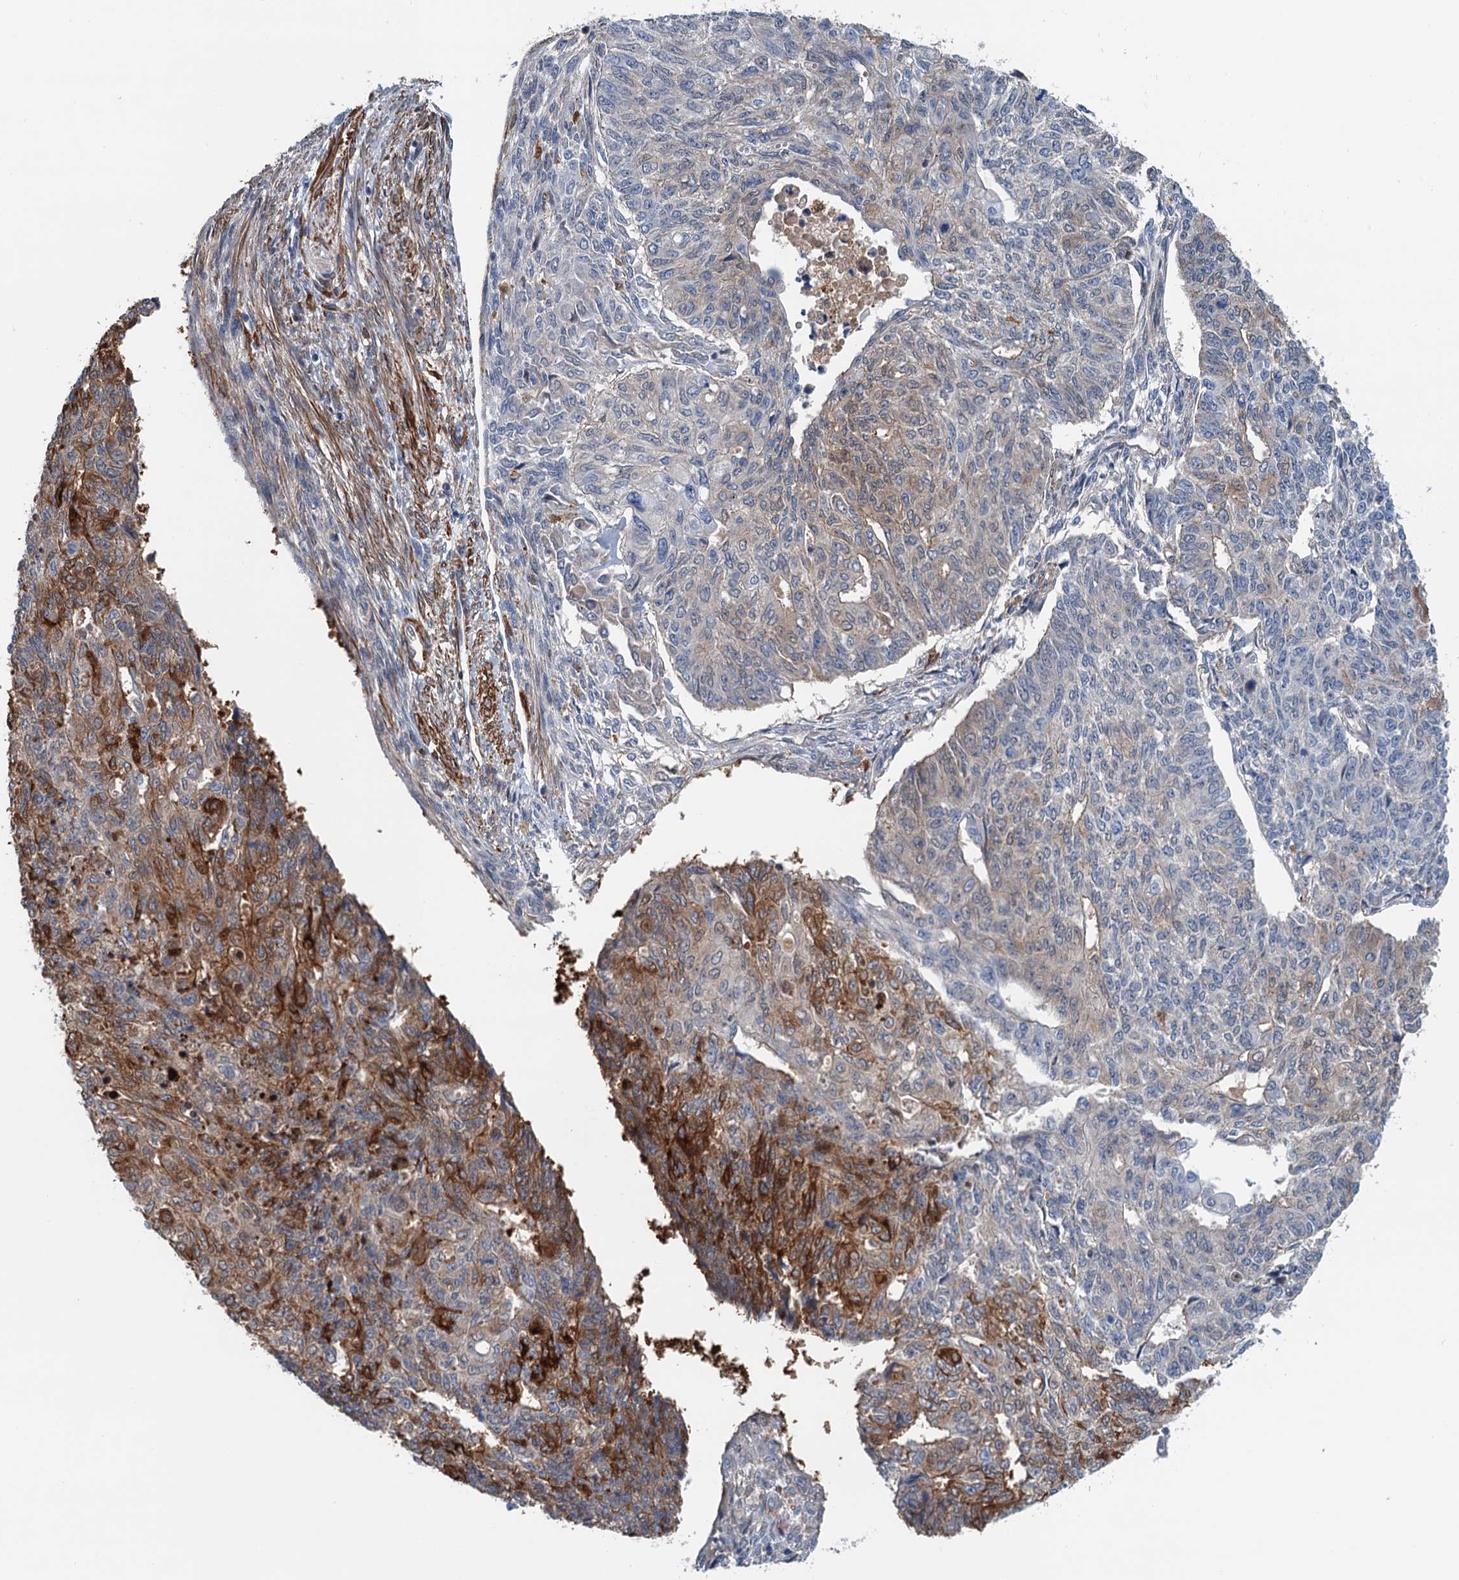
{"staining": {"intensity": "strong", "quantity": "<25%", "location": "cytoplasmic/membranous"}, "tissue": "endometrial cancer", "cell_type": "Tumor cells", "image_type": "cancer", "snomed": [{"axis": "morphology", "description": "Adenocarcinoma, NOS"}, {"axis": "topography", "description": "Endometrium"}], "caption": "Immunohistochemistry (IHC) image of endometrial cancer stained for a protein (brown), which displays medium levels of strong cytoplasmic/membranous positivity in approximately <25% of tumor cells.", "gene": "CSTPP1", "patient": {"sex": "female", "age": 32}}